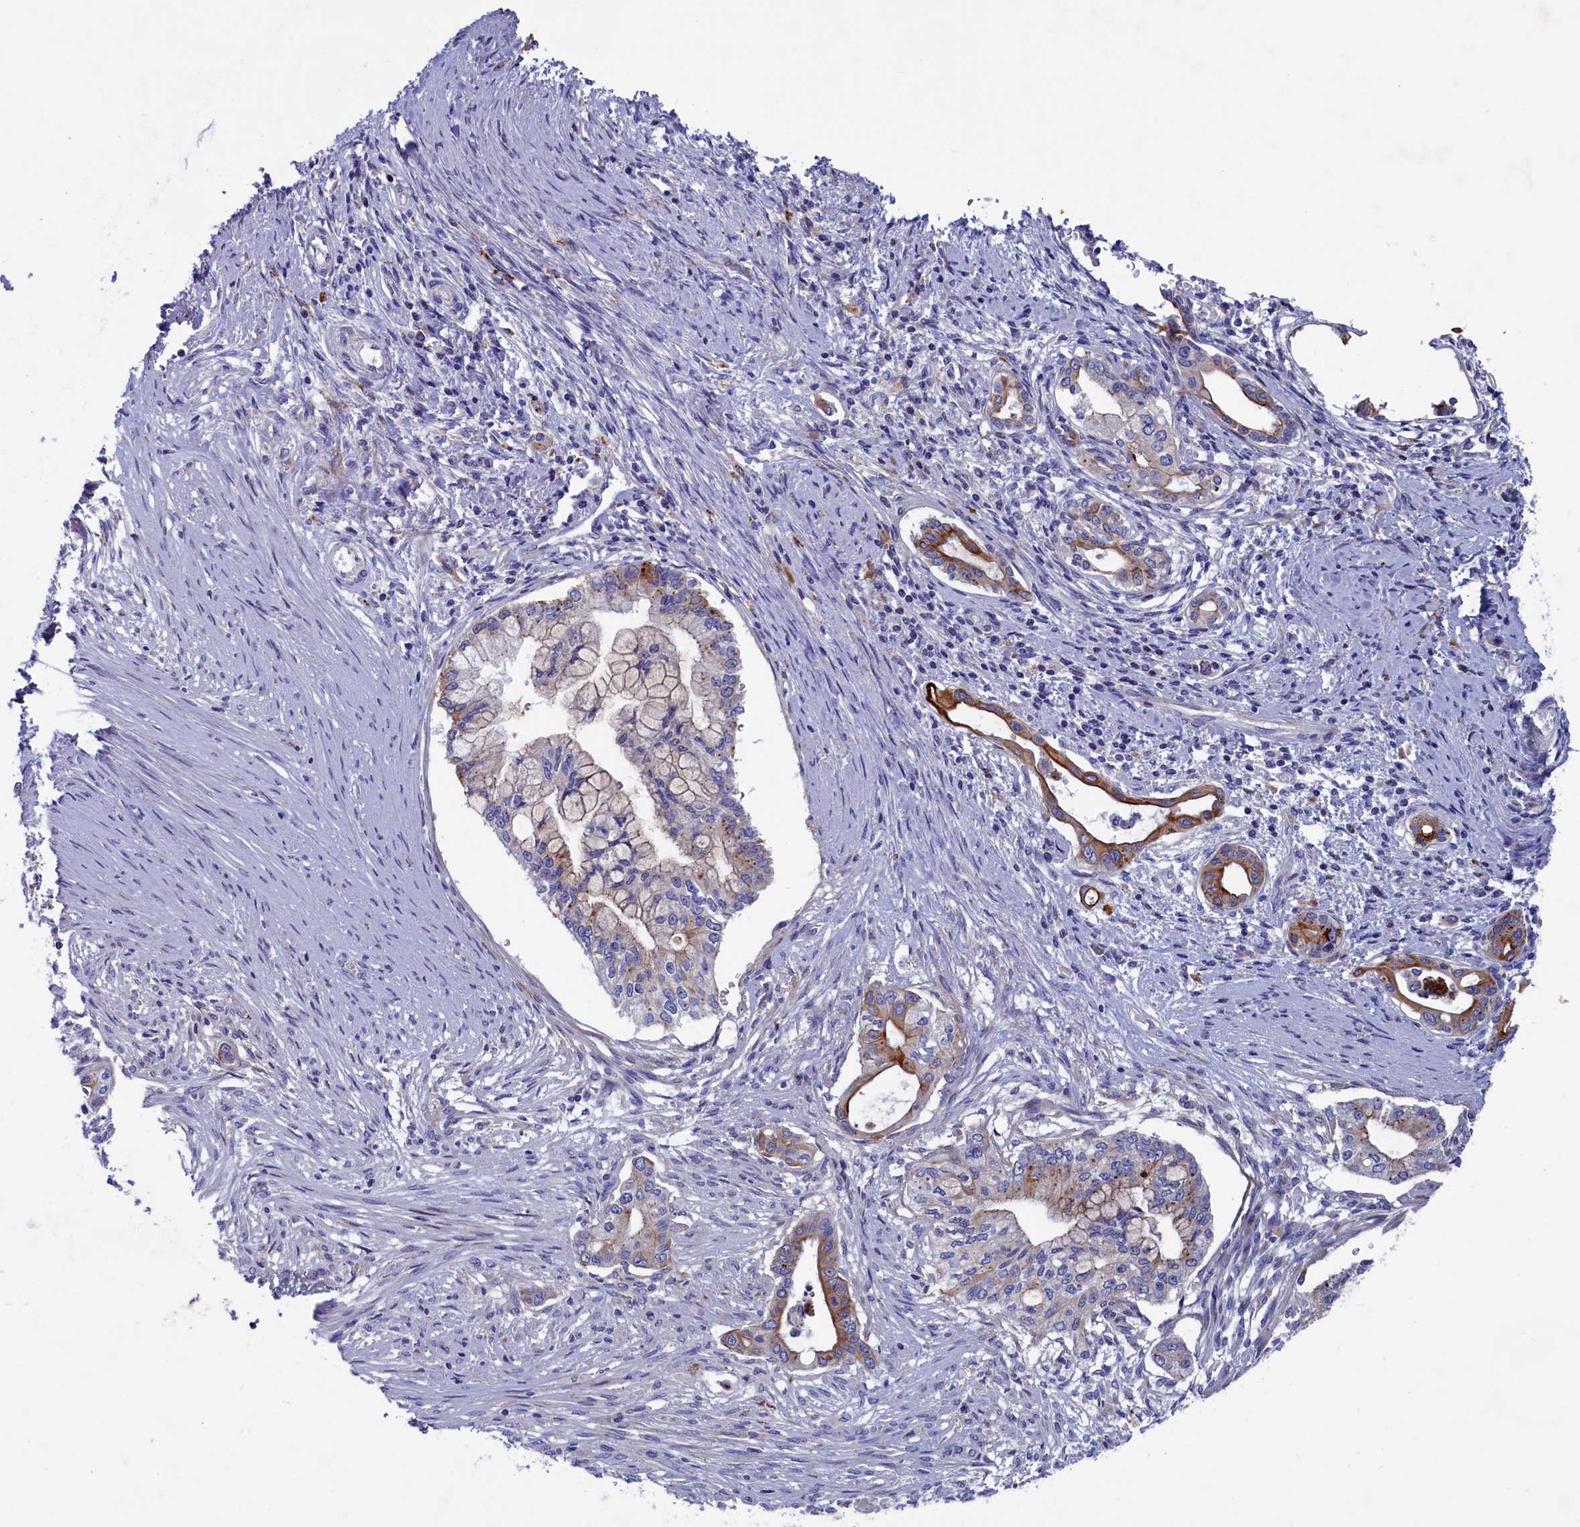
{"staining": {"intensity": "moderate", "quantity": "25%-75%", "location": "cytoplasmic/membranous"}, "tissue": "pancreatic cancer", "cell_type": "Tumor cells", "image_type": "cancer", "snomed": [{"axis": "morphology", "description": "Adenocarcinoma, NOS"}, {"axis": "topography", "description": "Pancreas"}], "caption": "This histopathology image demonstrates immunohistochemistry (IHC) staining of human pancreatic cancer (adenocarcinoma), with medium moderate cytoplasmic/membranous staining in about 25%-75% of tumor cells.", "gene": "NUDT7", "patient": {"sex": "male", "age": 46}}